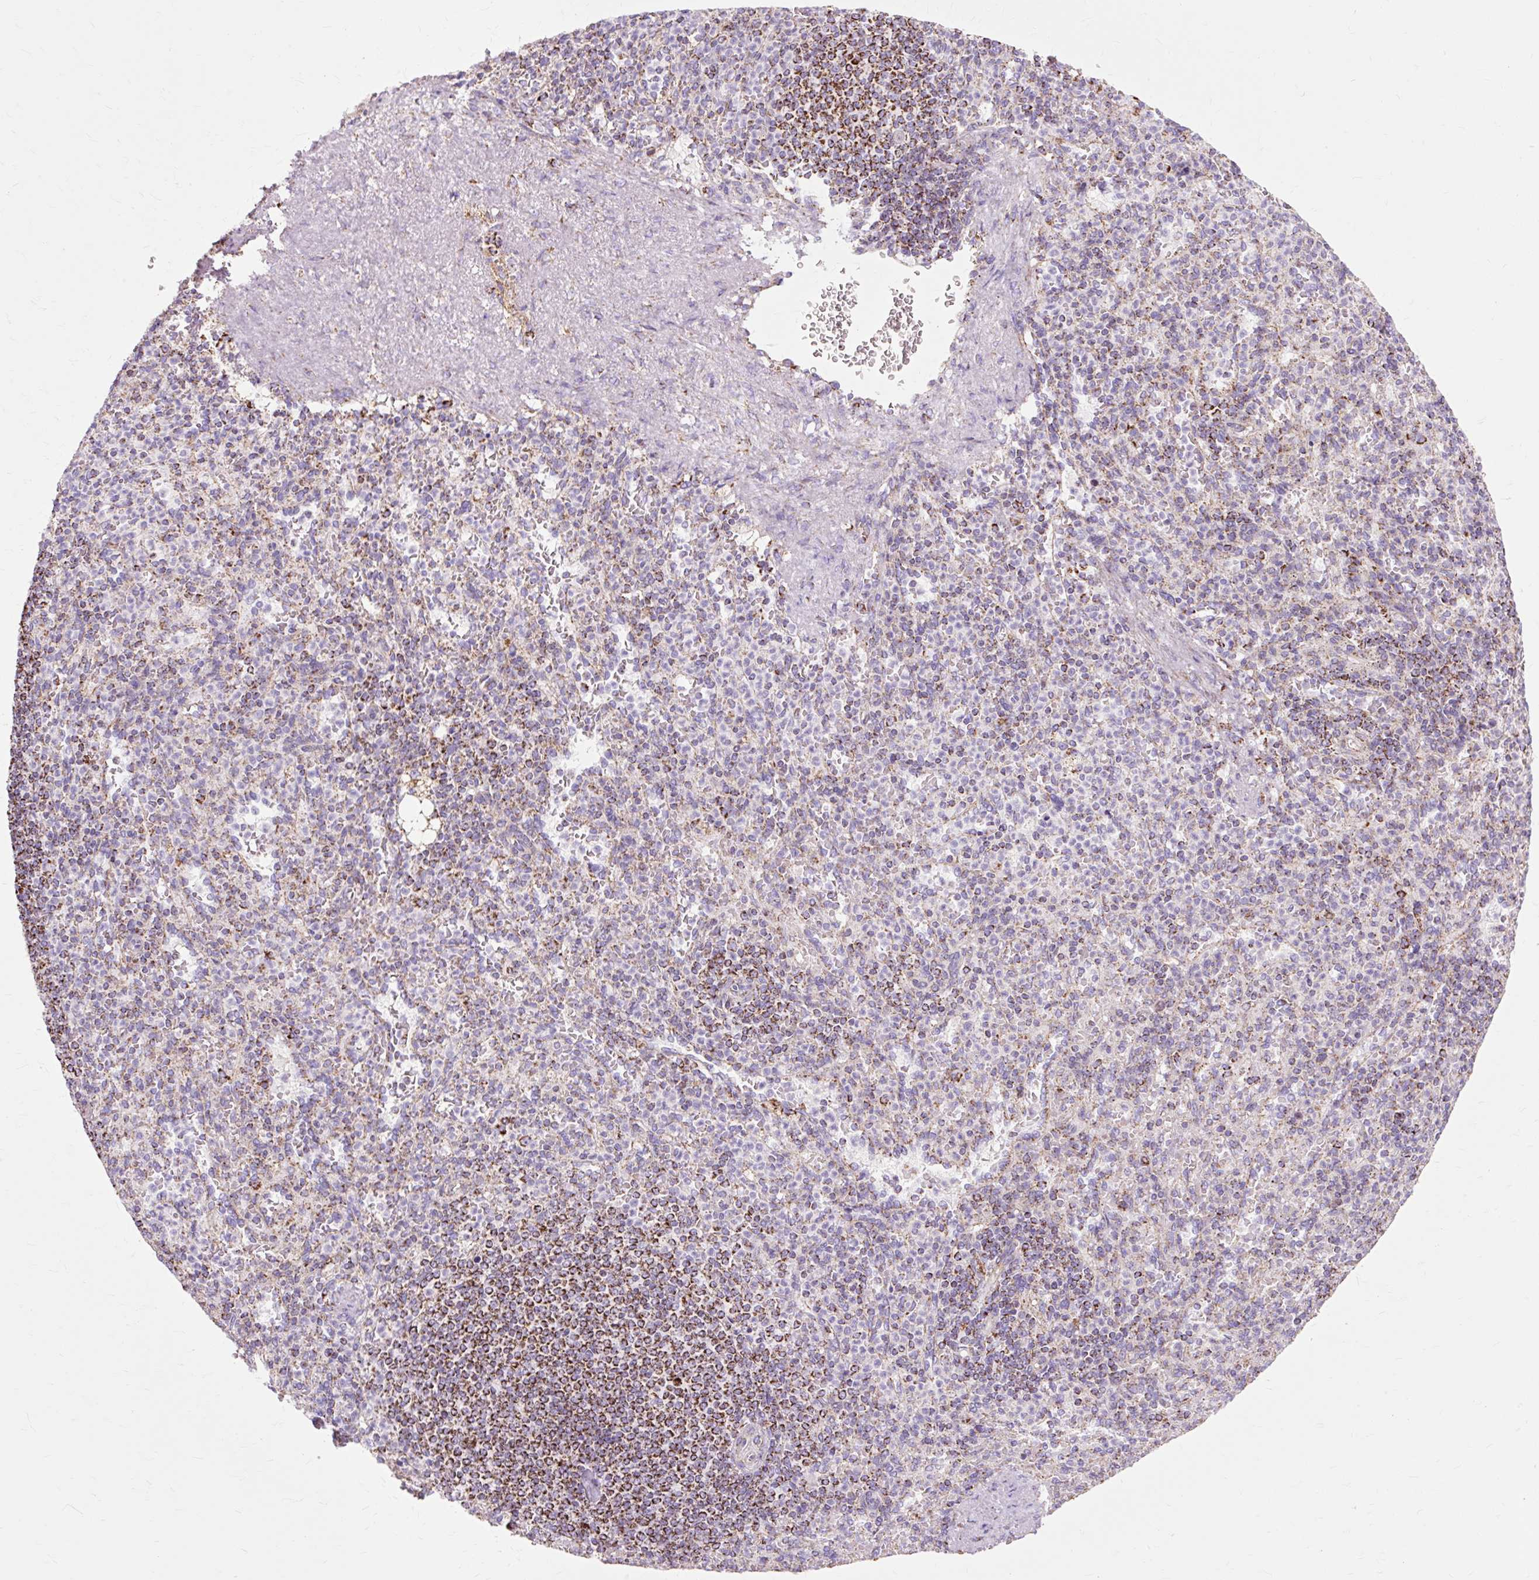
{"staining": {"intensity": "moderate", "quantity": "<25%", "location": "cytoplasmic/membranous"}, "tissue": "spleen", "cell_type": "Cells in red pulp", "image_type": "normal", "snomed": [{"axis": "morphology", "description": "Normal tissue, NOS"}, {"axis": "topography", "description": "Spleen"}], "caption": "The immunohistochemical stain shows moderate cytoplasmic/membranous expression in cells in red pulp of normal spleen. The protein of interest is stained brown, and the nuclei are stained in blue (DAB (3,3'-diaminobenzidine) IHC with brightfield microscopy, high magnification).", "gene": "DLAT", "patient": {"sex": "female", "age": 74}}